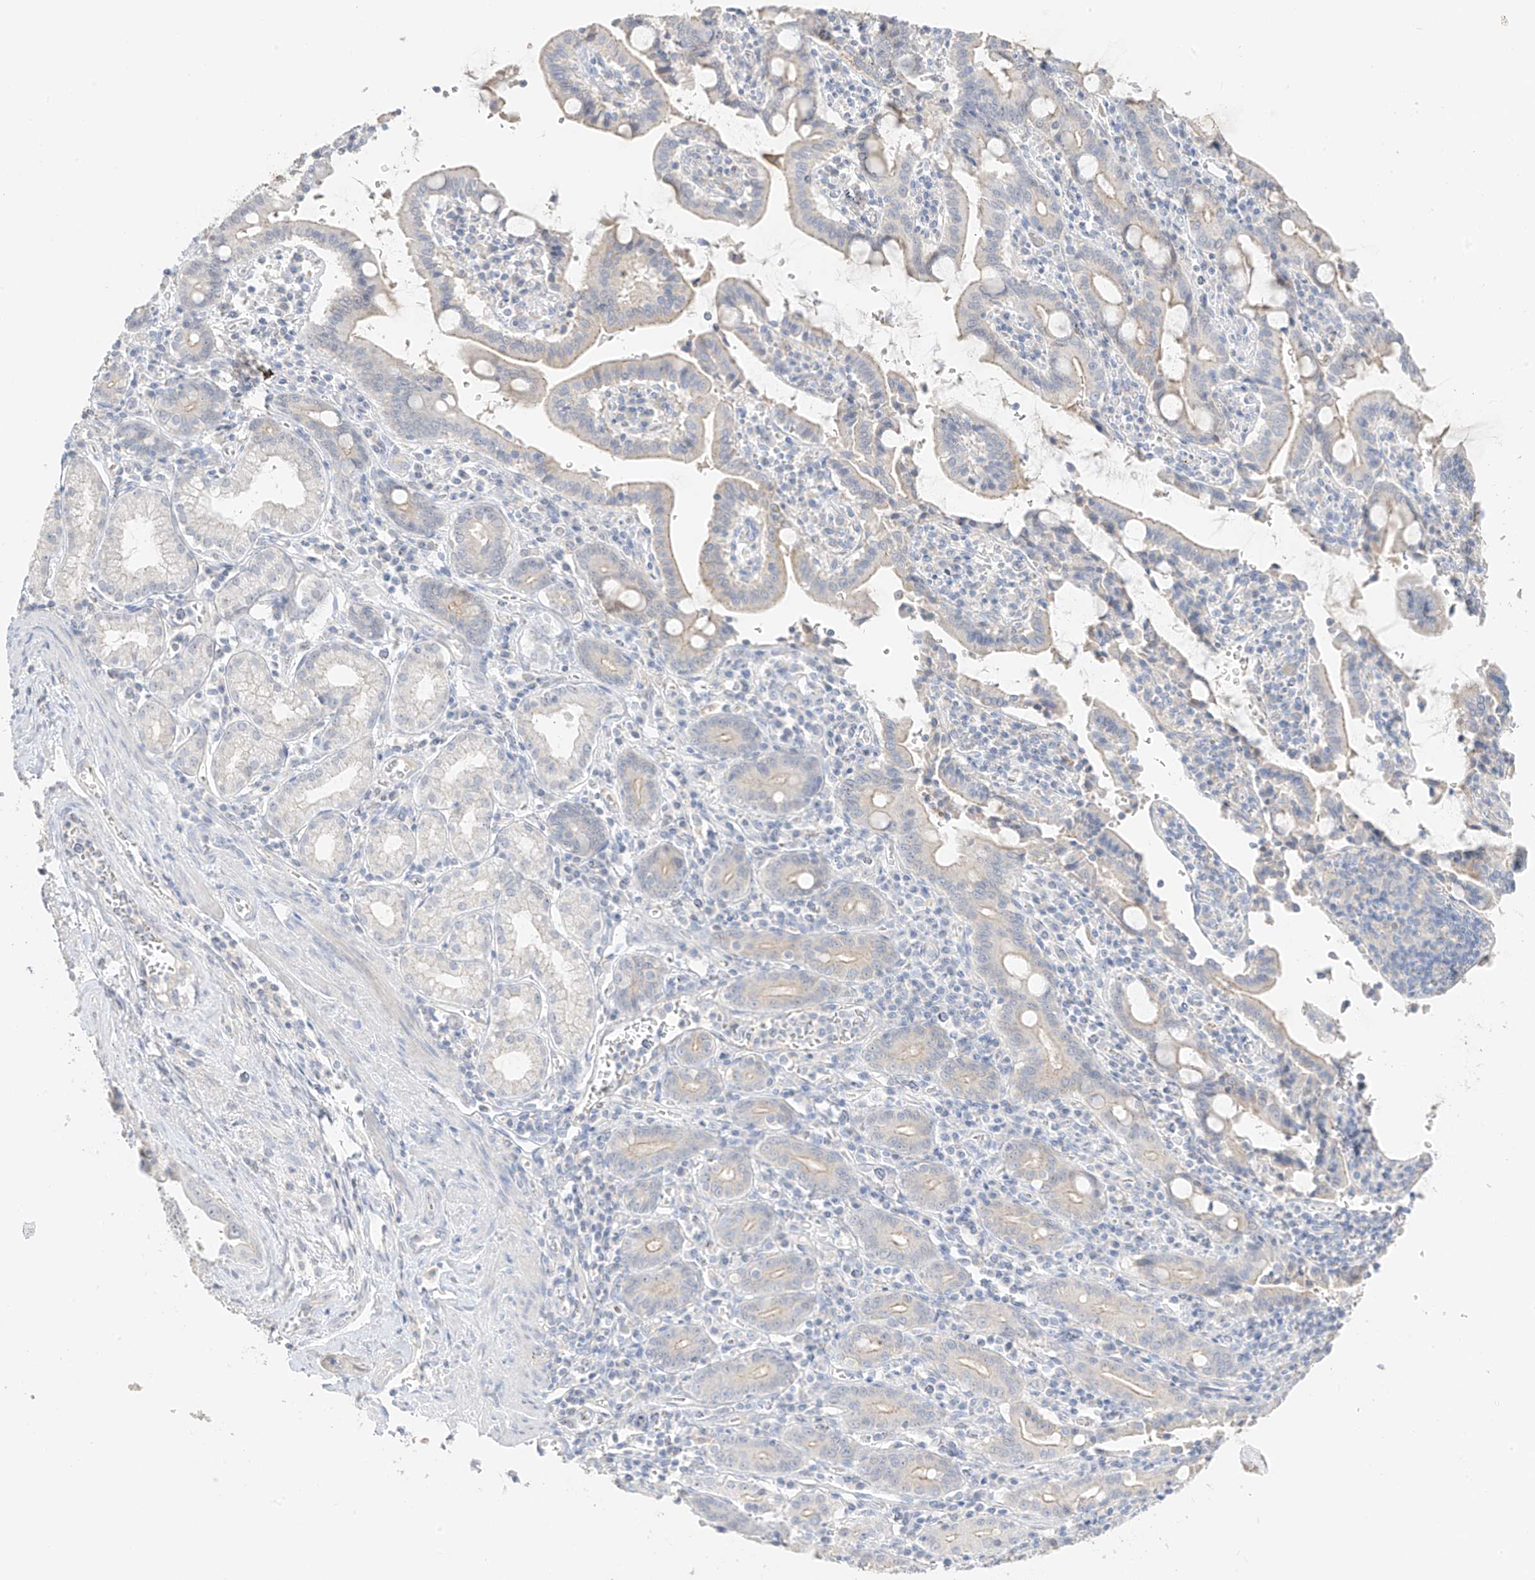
{"staining": {"intensity": "weak", "quantity": "25%-75%", "location": "cytoplasmic/membranous"}, "tissue": "pancreatic cancer", "cell_type": "Tumor cells", "image_type": "cancer", "snomed": [{"axis": "morphology", "description": "Adenocarcinoma, NOS"}, {"axis": "topography", "description": "Pancreas"}], "caption": "Human pancreatic cancer (adenocarcinoma) stained with a protein marker exhibits weak staining in tumor cells.", "gene": "ZBTB41", "patient": {"sex": "male", "age": 70}}